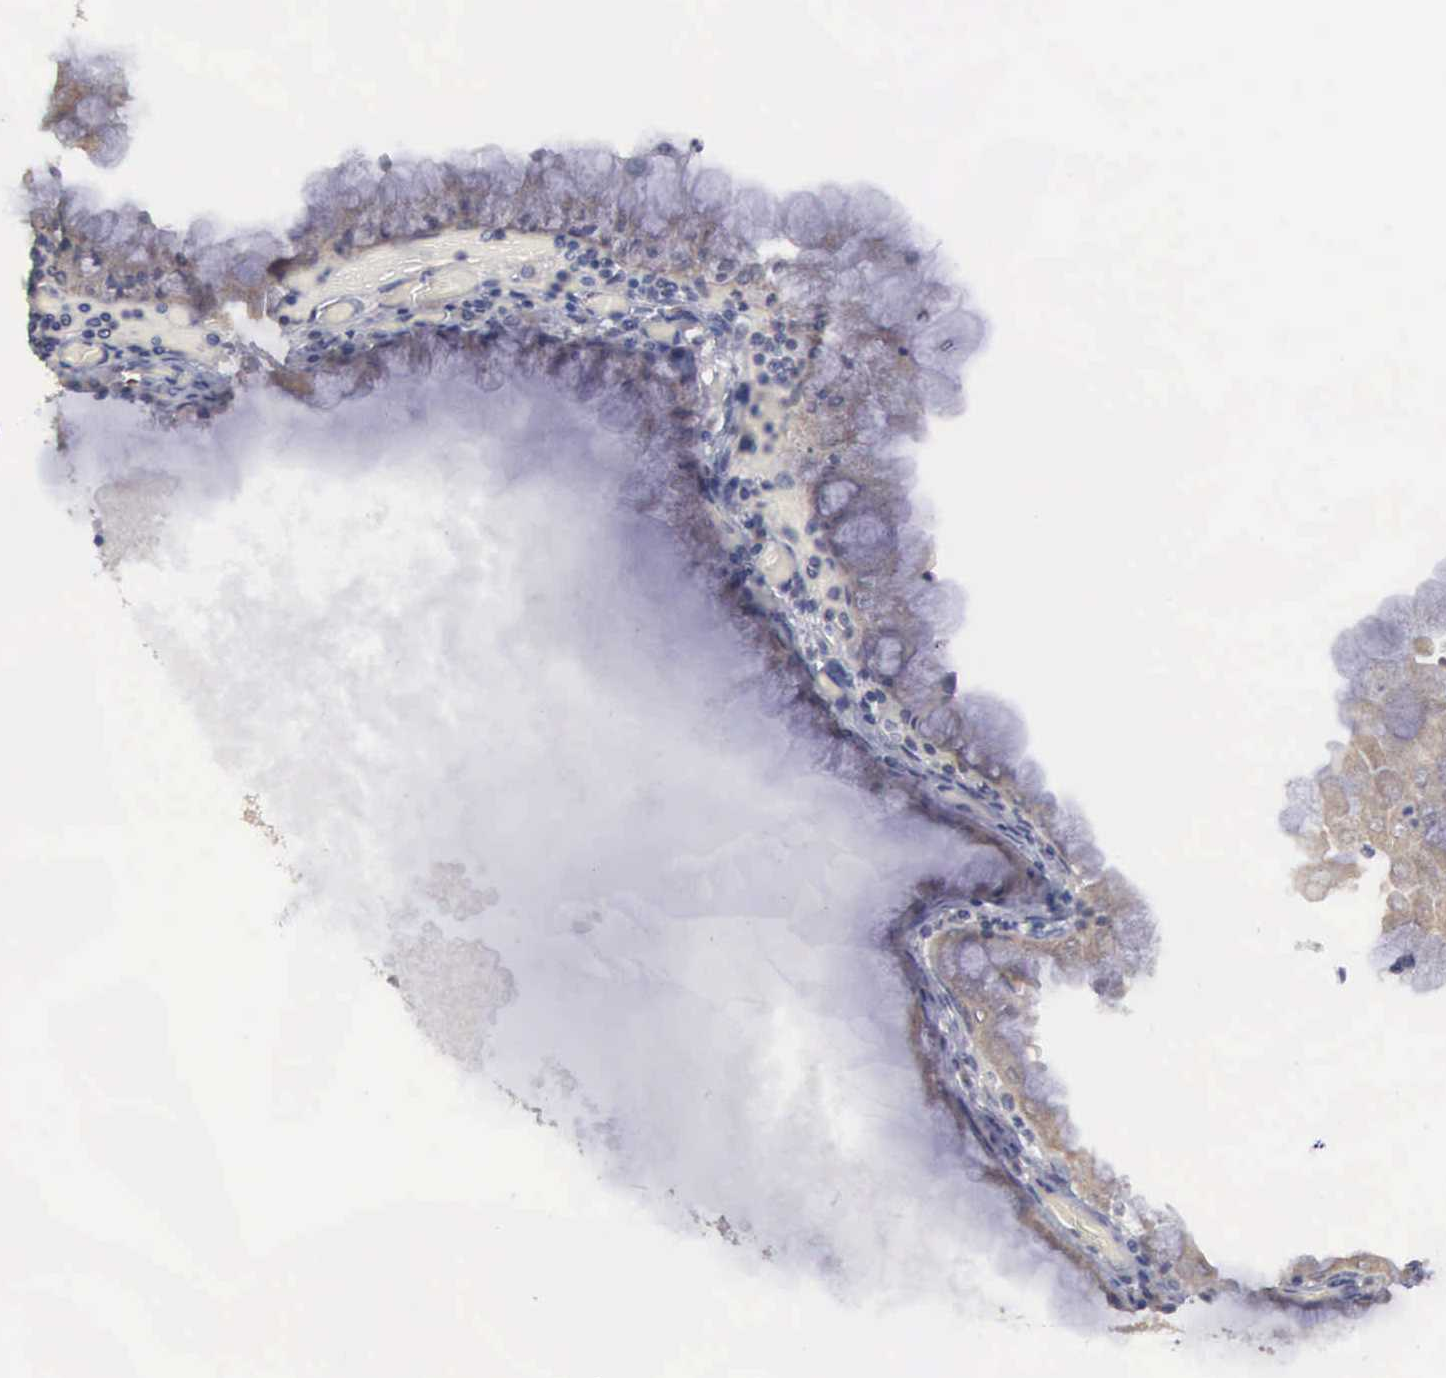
{"staining": {"intensity": "moderate", "quantity": ">75%", "location": "cytoplasmic/membranous"}, "tissue": "endometrial cancer", "cell_type": "Tumor cells", "image_type": "cancer", "snomed": [{"axis": "morphology", "description": "Adenocarcinoma, NOS"}, {"axis": "topography", "description": "Endometrium"}], "caption": "Immunohistochemistry staining of adenocarcinoma (endometrial), which demonstrates medium levels of moderate cytoplasmic/membranous expression in approximately >75% of tumor cells indicating moderate cytoplasmic/membranous protein positivity. The staining was performed using DAB (3,3'-diaminobenzidine) (brown) for protein detection and nuclei were counterstained in hematoxylin (blue).", "gene": "AMN", "patient": {"sex": "female", "age": 79}}